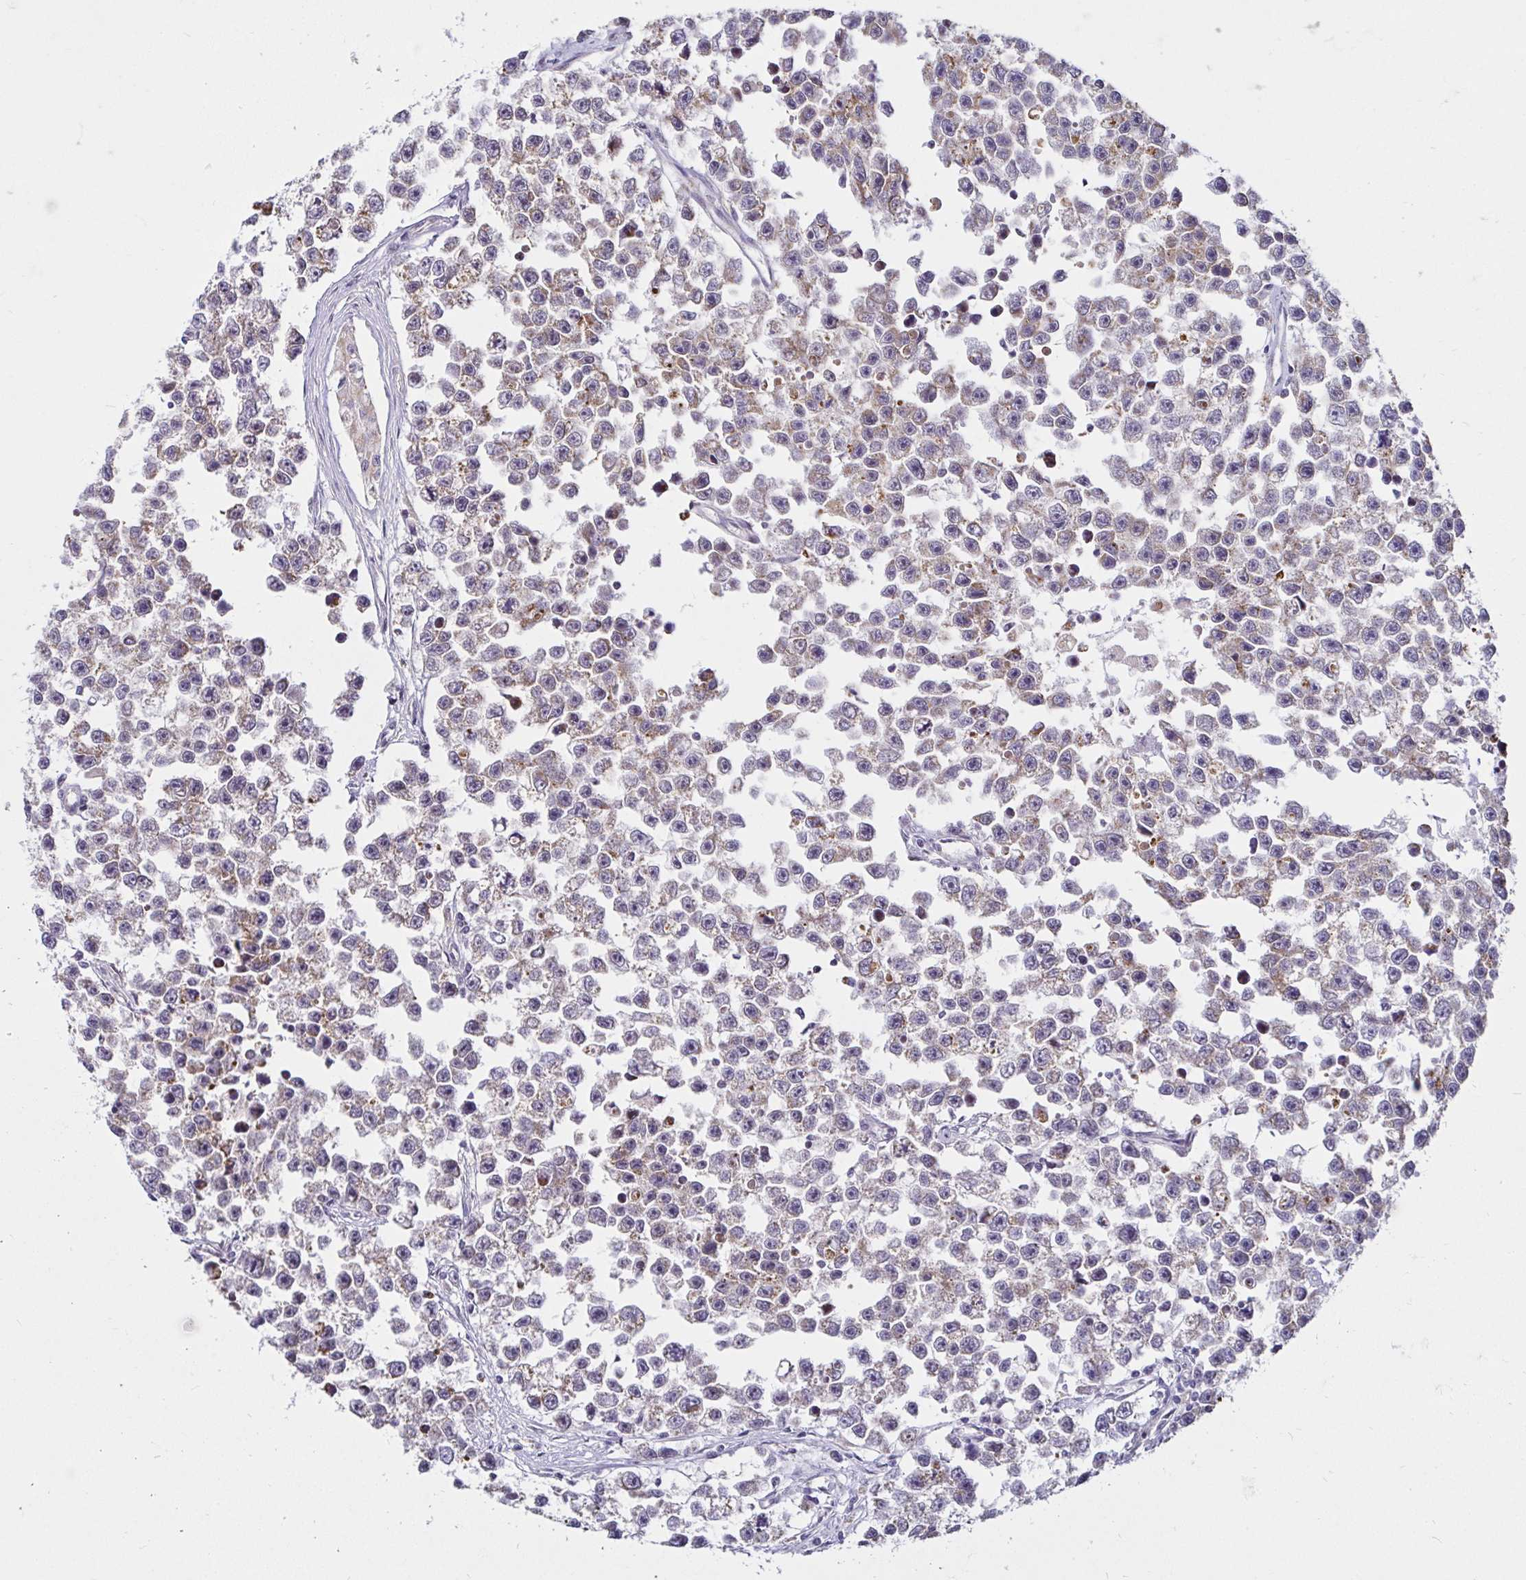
{"staining": {"intensity": "weak", "quantity": "25%-75%", "location": "cytoplasmic/membranous"}, "tissue": "testis cancer", "cell_type": "Tumor cells", "image_type": "cancer", "snomed": [{"axis": "morphology", "description": "Seminoma, NOS"}, {"axis": "topography", "description": "Testis"}], "caption": "The image reveals a brown stain indicating the presence of a protein in the cytoplasmic/membranous of tumor cells in testis cancer (seminoma). Immunohistochemistry (ihc) stains the protein of interest in brown and the nuclei are stained blue.", "gene": "TIMM50", "patient": {"sex": "male", "age": 26}}